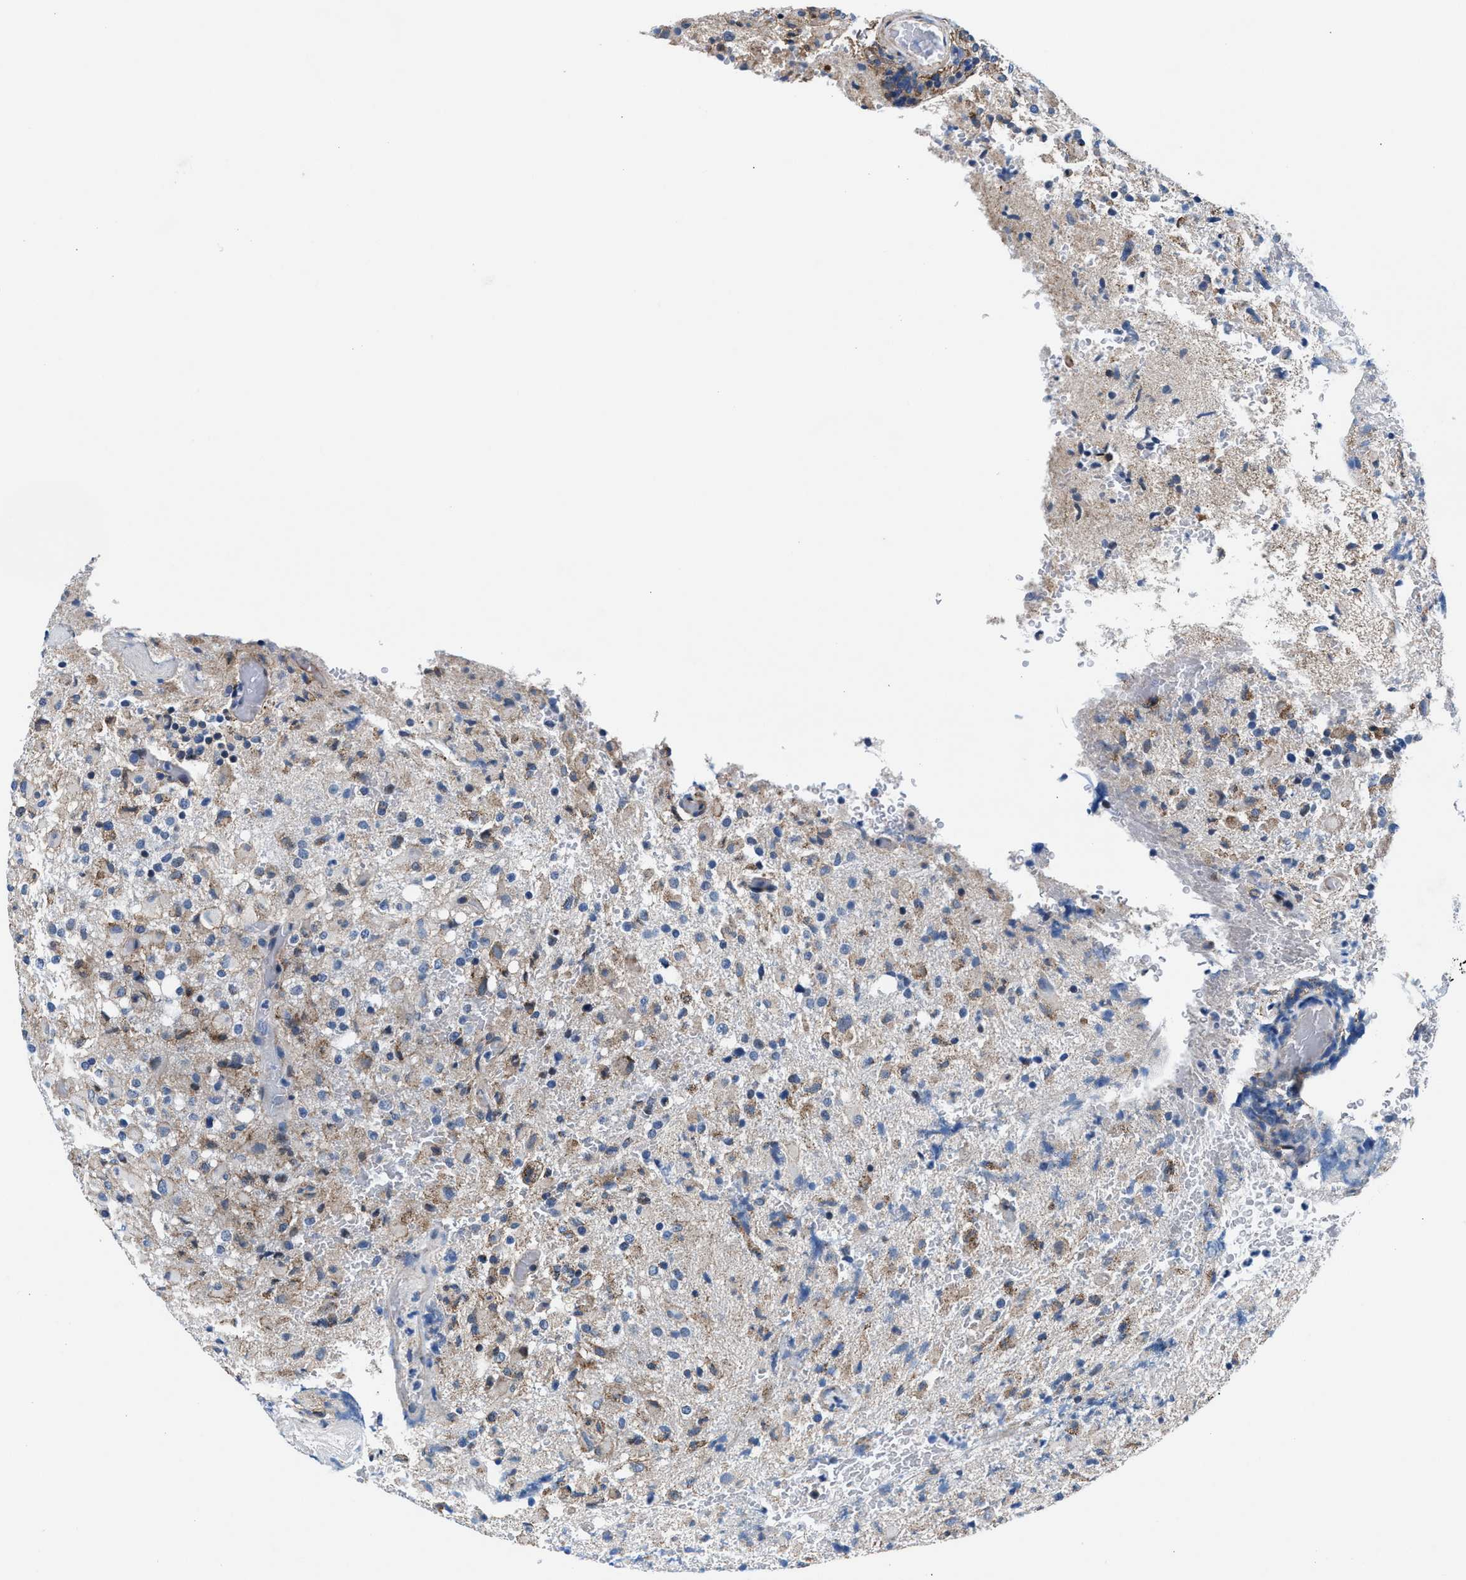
{"staining": {"intensity": "moderate", "quantity": "25%-75%", "location": "cytoplasmic/membranous"}, "tissue": "glioma", "cell_type": "Tumor cells", "image_type": "cancer", "snomed": [{"axis": "morphology", "description": "Glioma, malignant, High grade"}, {"axis": "topography", "description": "Brain"}], "caption": "The histopathology image demonstrates a brown stain indicating the presence of a protein in the cytoplasmic/membranous of tumor cells in glioma.", "gene": "NKTR", "patient": {"sex": "female", "age": 57}}